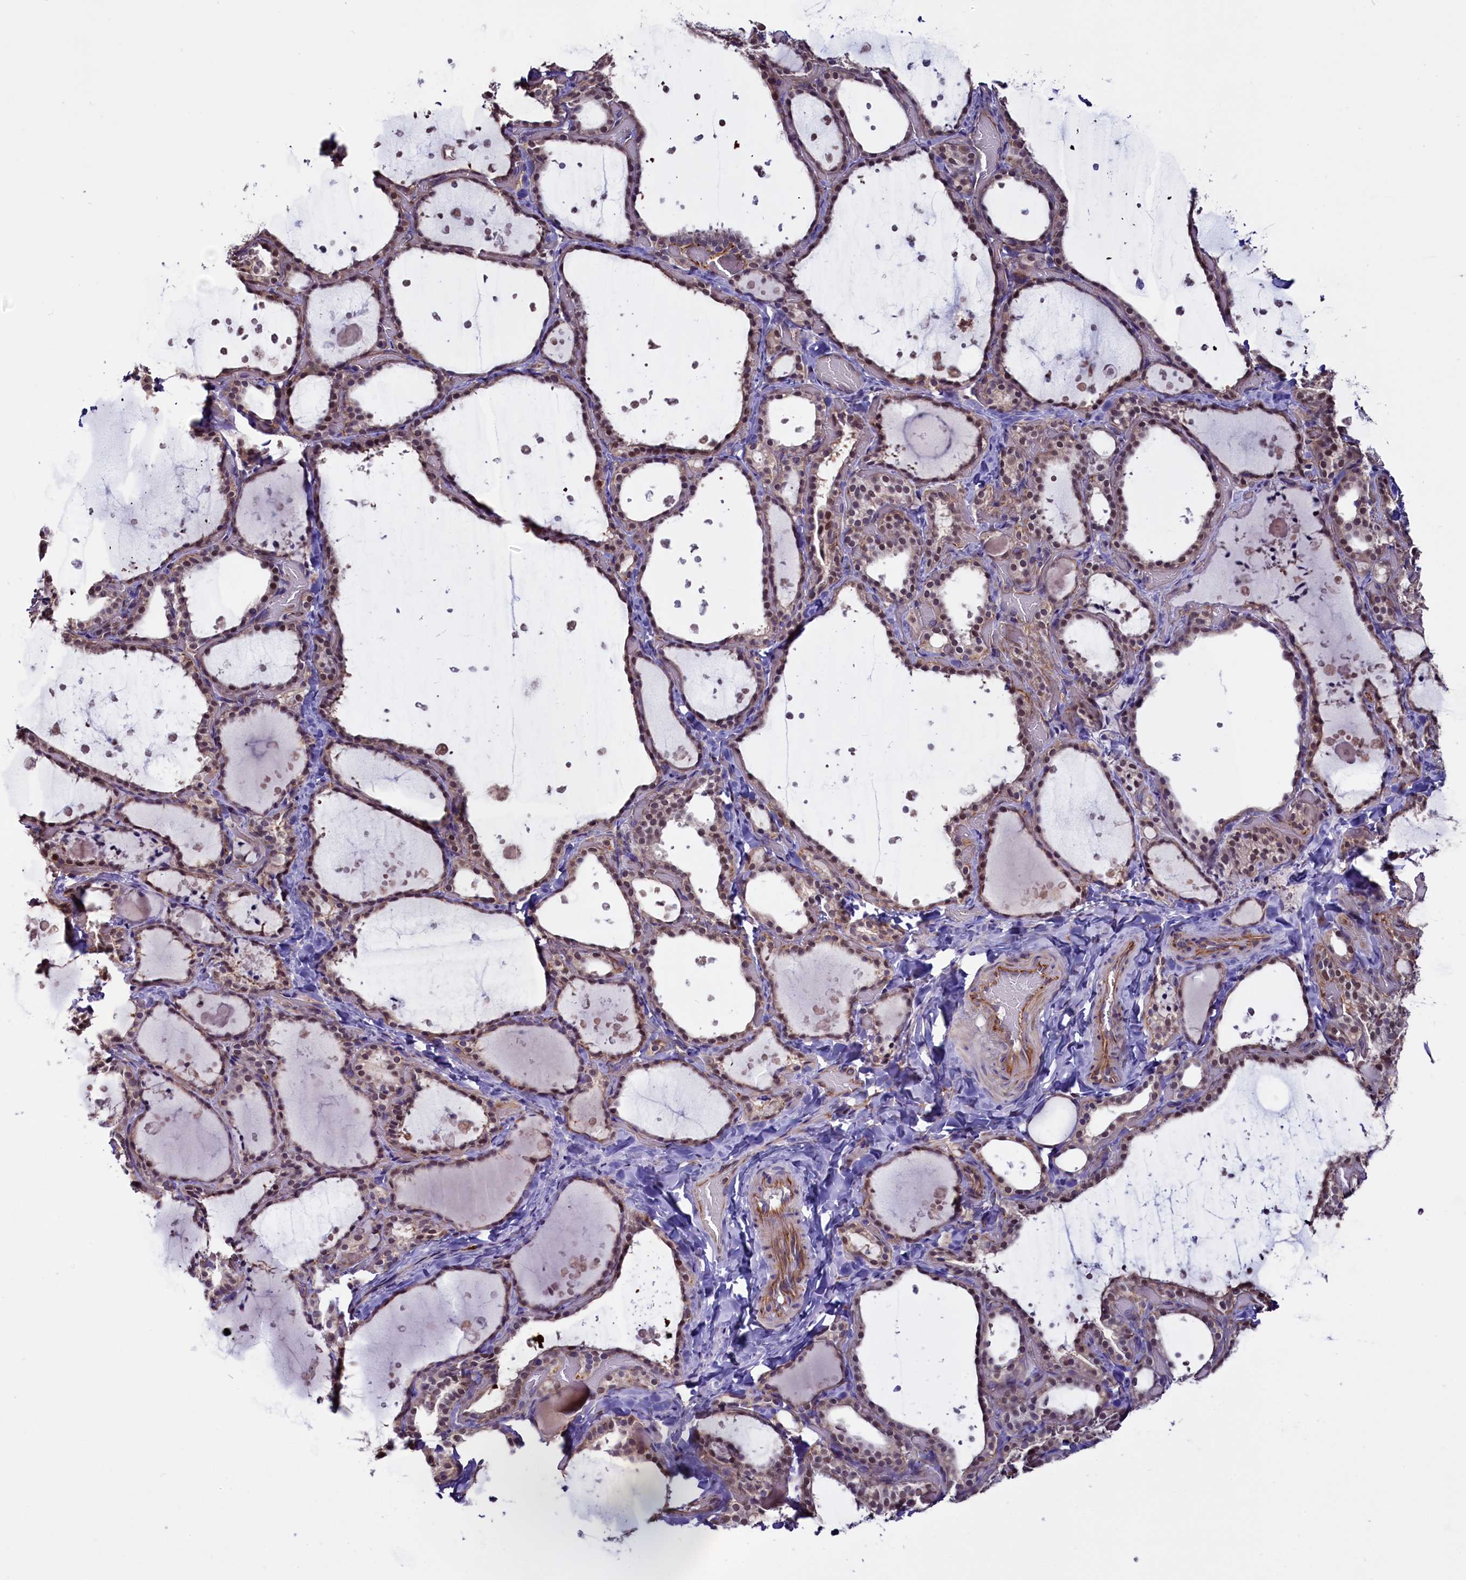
{"staining": {"intensity": "weak", "quantity": ">75%", "location": "nuclear"}, "tissue": "thyroid gland", "cell_type": "Glandular cells", "image_type": "normal", "snomed": [{"axis": "morphology", "description": "Normal tissue, NOS"}, {"axis": "topography", "description": "Thyroid gland"}], "caption": "This image exhibits normal thyroid gland stained with immunohistochemistry to label a protein in brown. The nuclear of glandular cells show weak positivity for the protein. Nuclei are counter-stained blue.", "gene": "PDILT", "patient": {"sex": "female", "age": 44}}